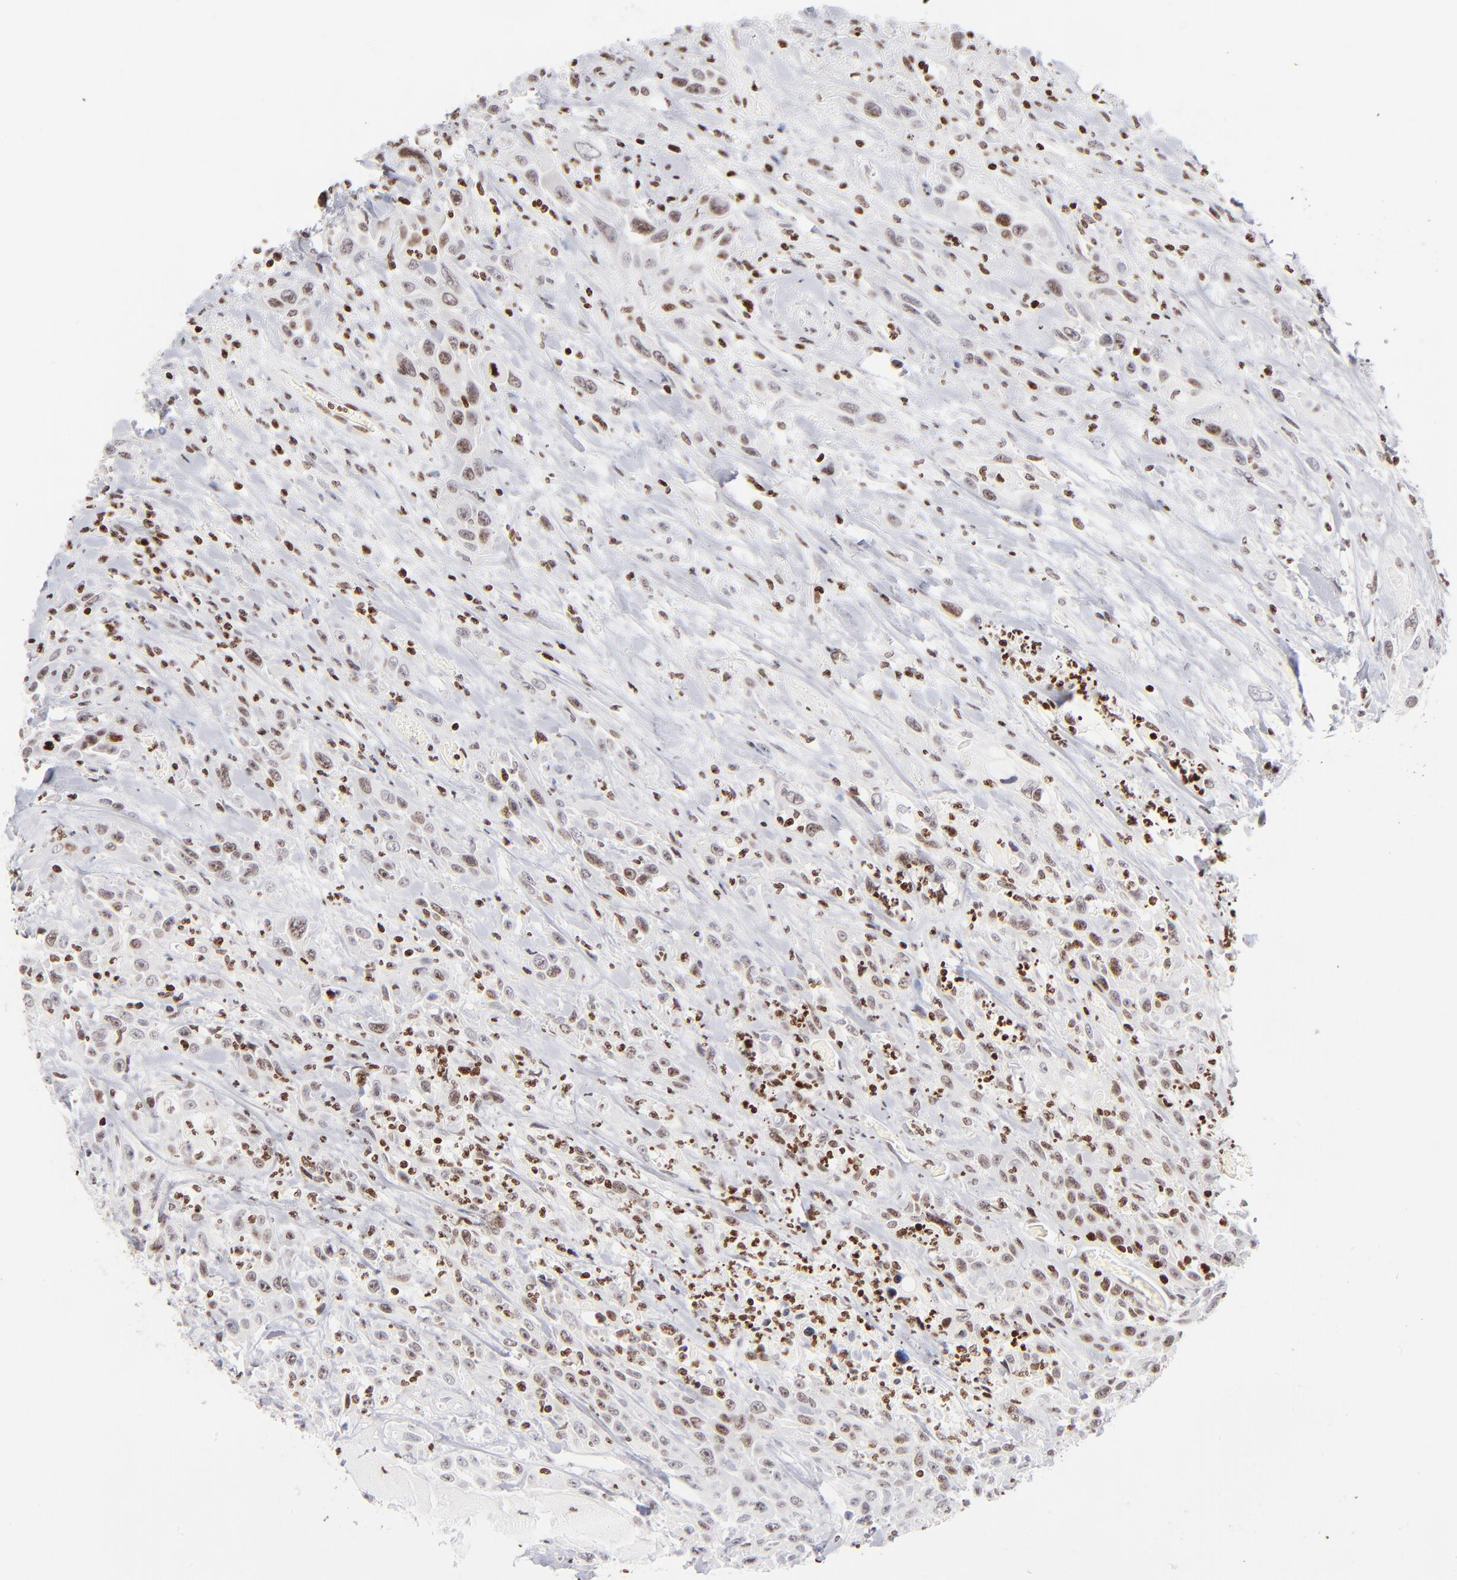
{"staining": {"intensity": "moderate", "quantity": ">75%", "location": "nuclear"}, "tissue": "urothelial cancer", "cell_type": "Tumor cells", "image_type": "cancer", "snomed": [{"axis": "morphology", "description": "Urothelial carcinoma, High grade"}, {"axis": "topography", "description": "Urinary bladder"}], "caption": "Urothelial cancer was stained to show a protein in brown. There is medium levels of moderate nuclear expression in about >75% of tumor cells. (DAB IHC, brown staining for protein, blue staining for nuclei).", "gene": "RTL4", "patient": {"sex": "female", "age": 84}}